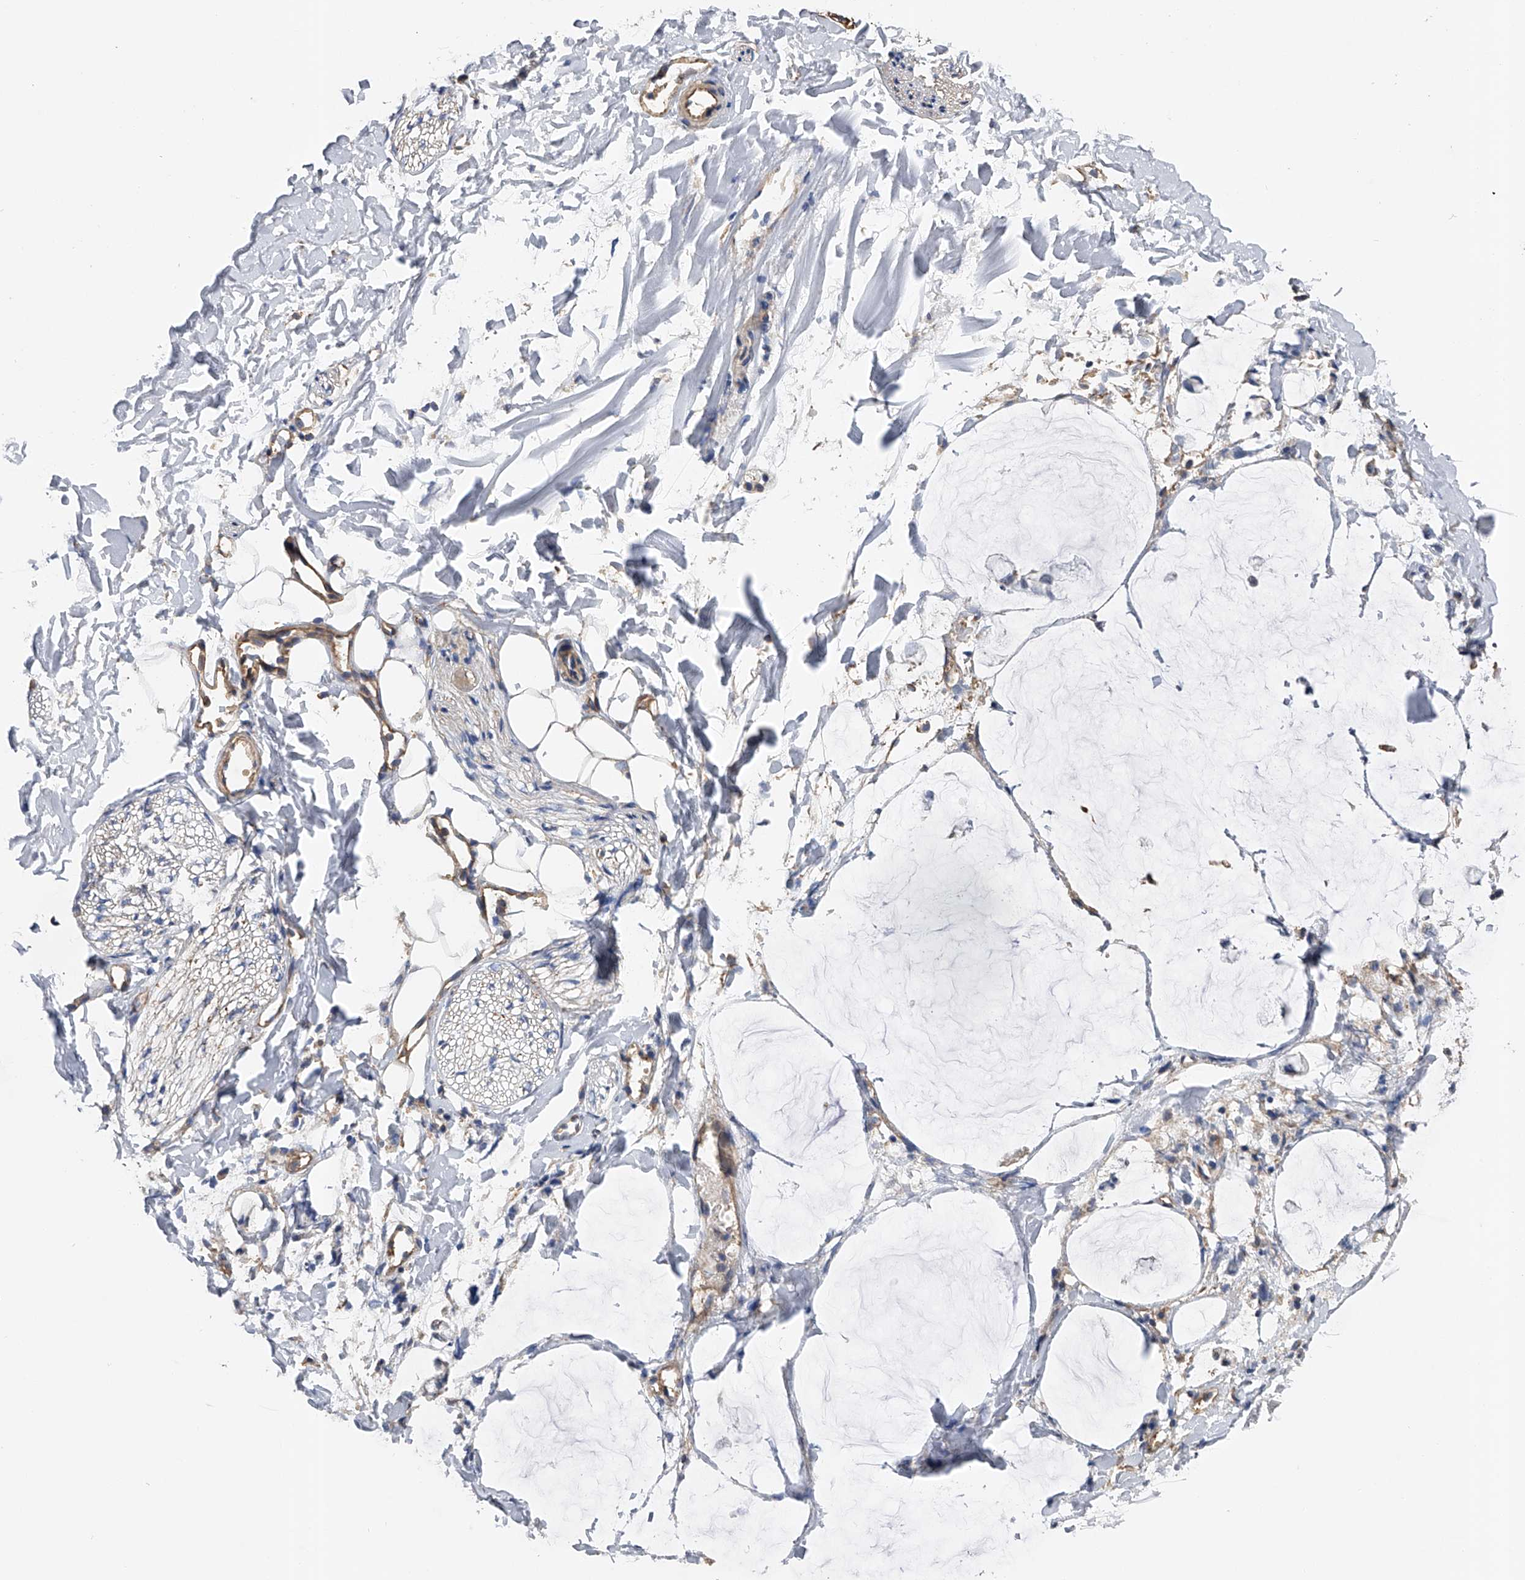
{"staining": {"intensity": "negative", "quantity": "none", "location": "none"}, "tissue": "adipose tissue", "cell_type": "Adipocytes", "image_type": "normal", "snomed": [{"axis": "morphology", "description": "Normal tissue, NOS"}, {"axis": "morphology", "description": "Adenocarcinoma, NOS"}, {"axis": "topography", "description": "Colon"}, {"axis": "topography", "description": "Peripheral nerve tissue"}], "caption": "Micrograph shows no protein positivity in adipocytes of normal adipose tissue.", "gene": "RWDD2A", "patient": {"sex": "male", "age": 14}}